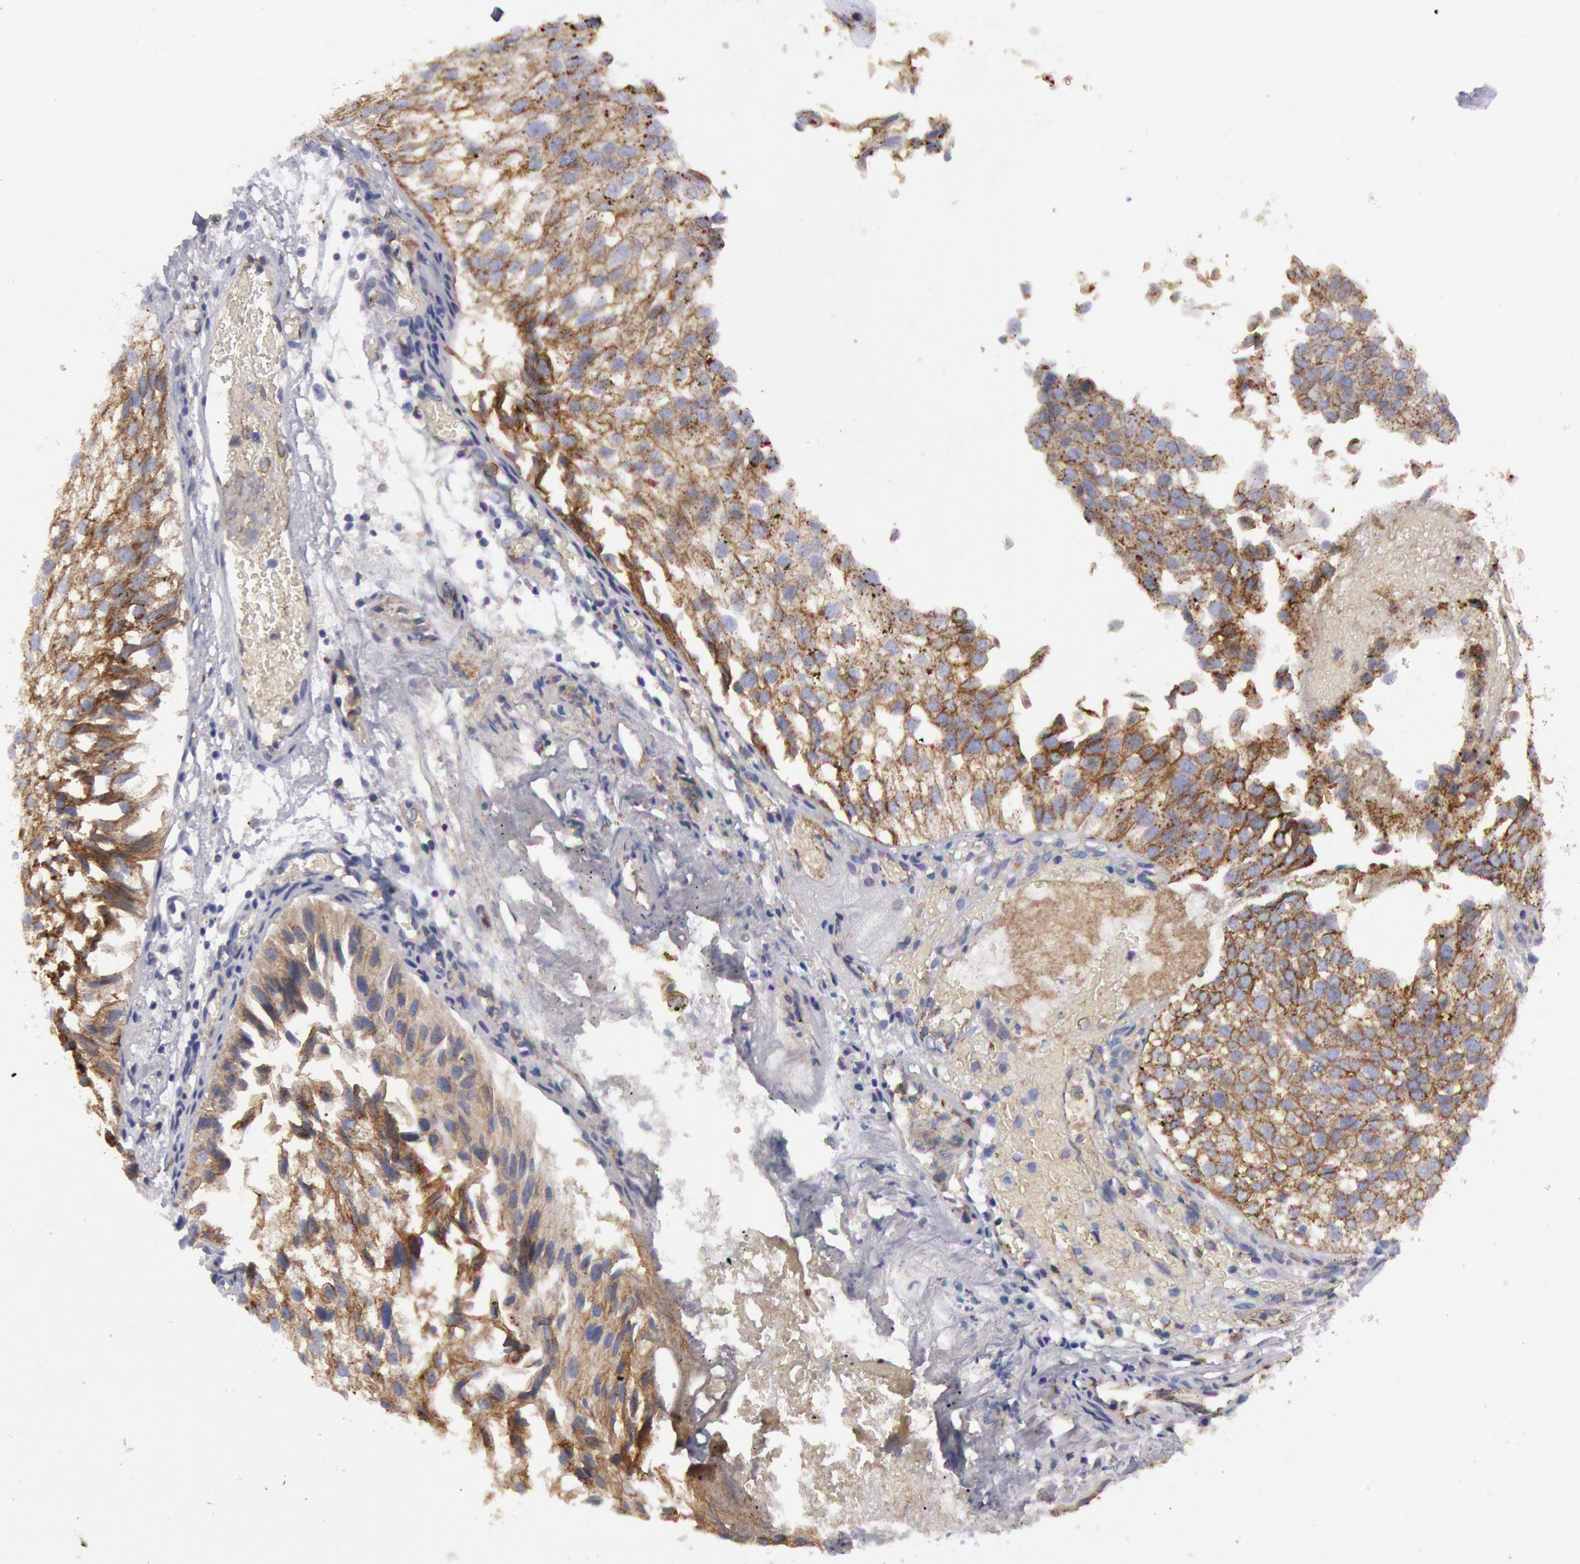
{"staining": {"intensity": "weak", "quantity": "25%-75%", "location": "cytoplasmic/membranous"}, "tissue": "urothelial cancer", "cell_type": "Tumor cells", "image_type": "cancer", "snomed": [{"axis": "morphology", "description": "Urothelial carcinoma, Low grade"}, {"axis": "topography", "description": "Urinary bladder"}], "caption": "An immunohistochemistry image of neoplastic tissue is shown. Protein staining in brown labels weak cytoplasmic/membranous positivity in low-grade urothelial carcinoma within tumor cells.", "gene": "FLOT1", "patient": {"sex": "female", "age": 89}}